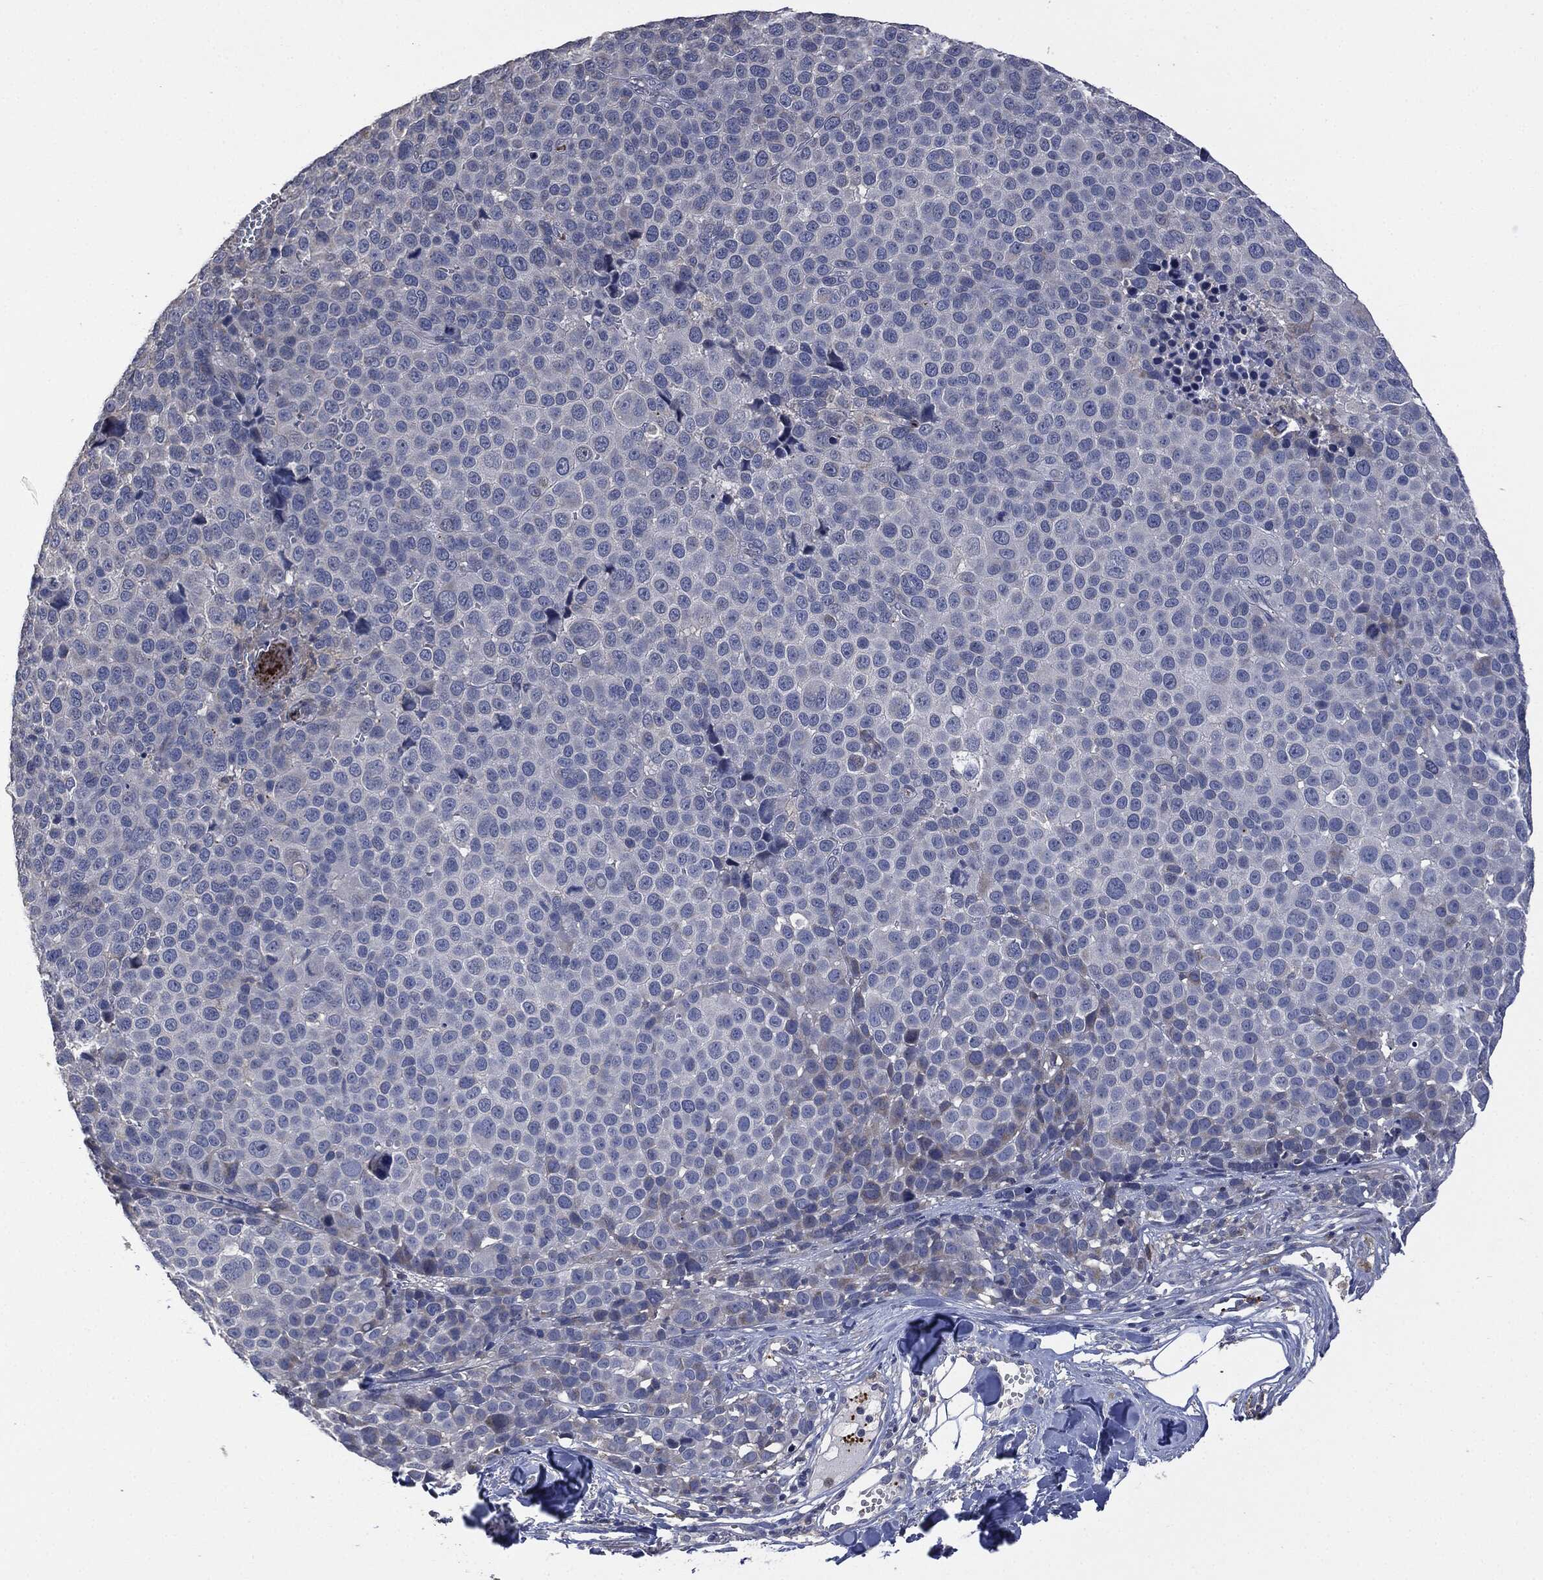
{"staining": {"intensity": "negative", "quantity": "none", "location": "none"}, "tissue": "melanoma", "cell_type": "Tumor cells", "image_type": "cancer", "snomed": [{"axis": "morphology", "description": "Malignant melanoma, NOS"}, {"axis": "topography", "description": "Skin"}], "caption": "Immunohistochemical staining of melanoma displays no significant positivity in tumor cells.", "gene": "CD33", "patient": {"sex": "female", "age": 86}}